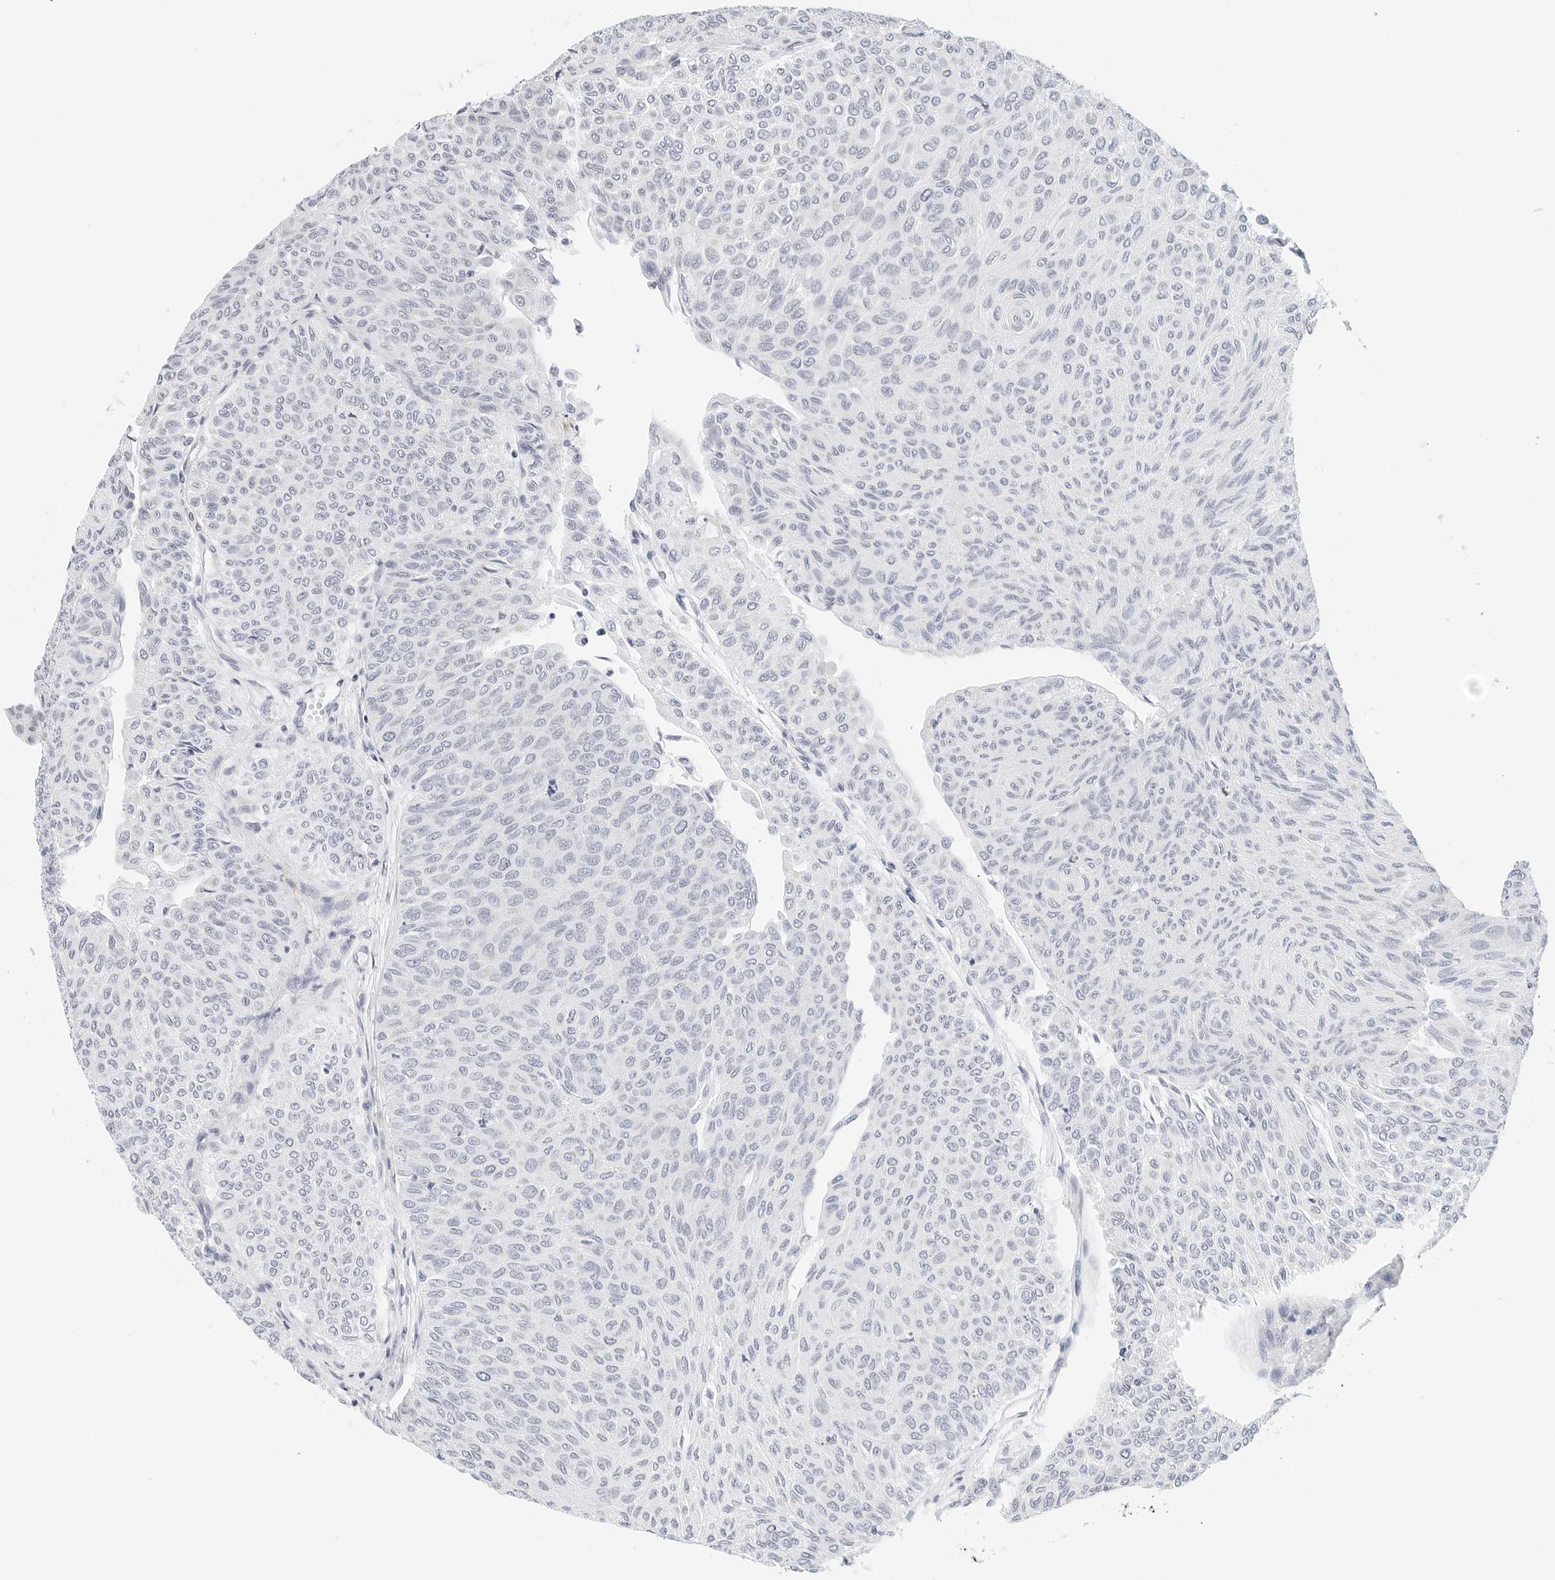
{"staining": {"intensity": "negative", "quantity": "none", "location": "none"}, "tissue": "urothelial cancer", "cell_type": "Tumor cells", "image_type": "cancer", "snomed": [{"axis": "morphology", "description": "Urothelial carcinoma, Low grade"}, {"axis": "topography", "description": "Urinary bladder"}], "caption": "The IHC photomicrograph has no significant staining in tumor cells of urothelial cancer tissue.", "gene": "CD22", "patient": {"sex": "male", "age": 78}}